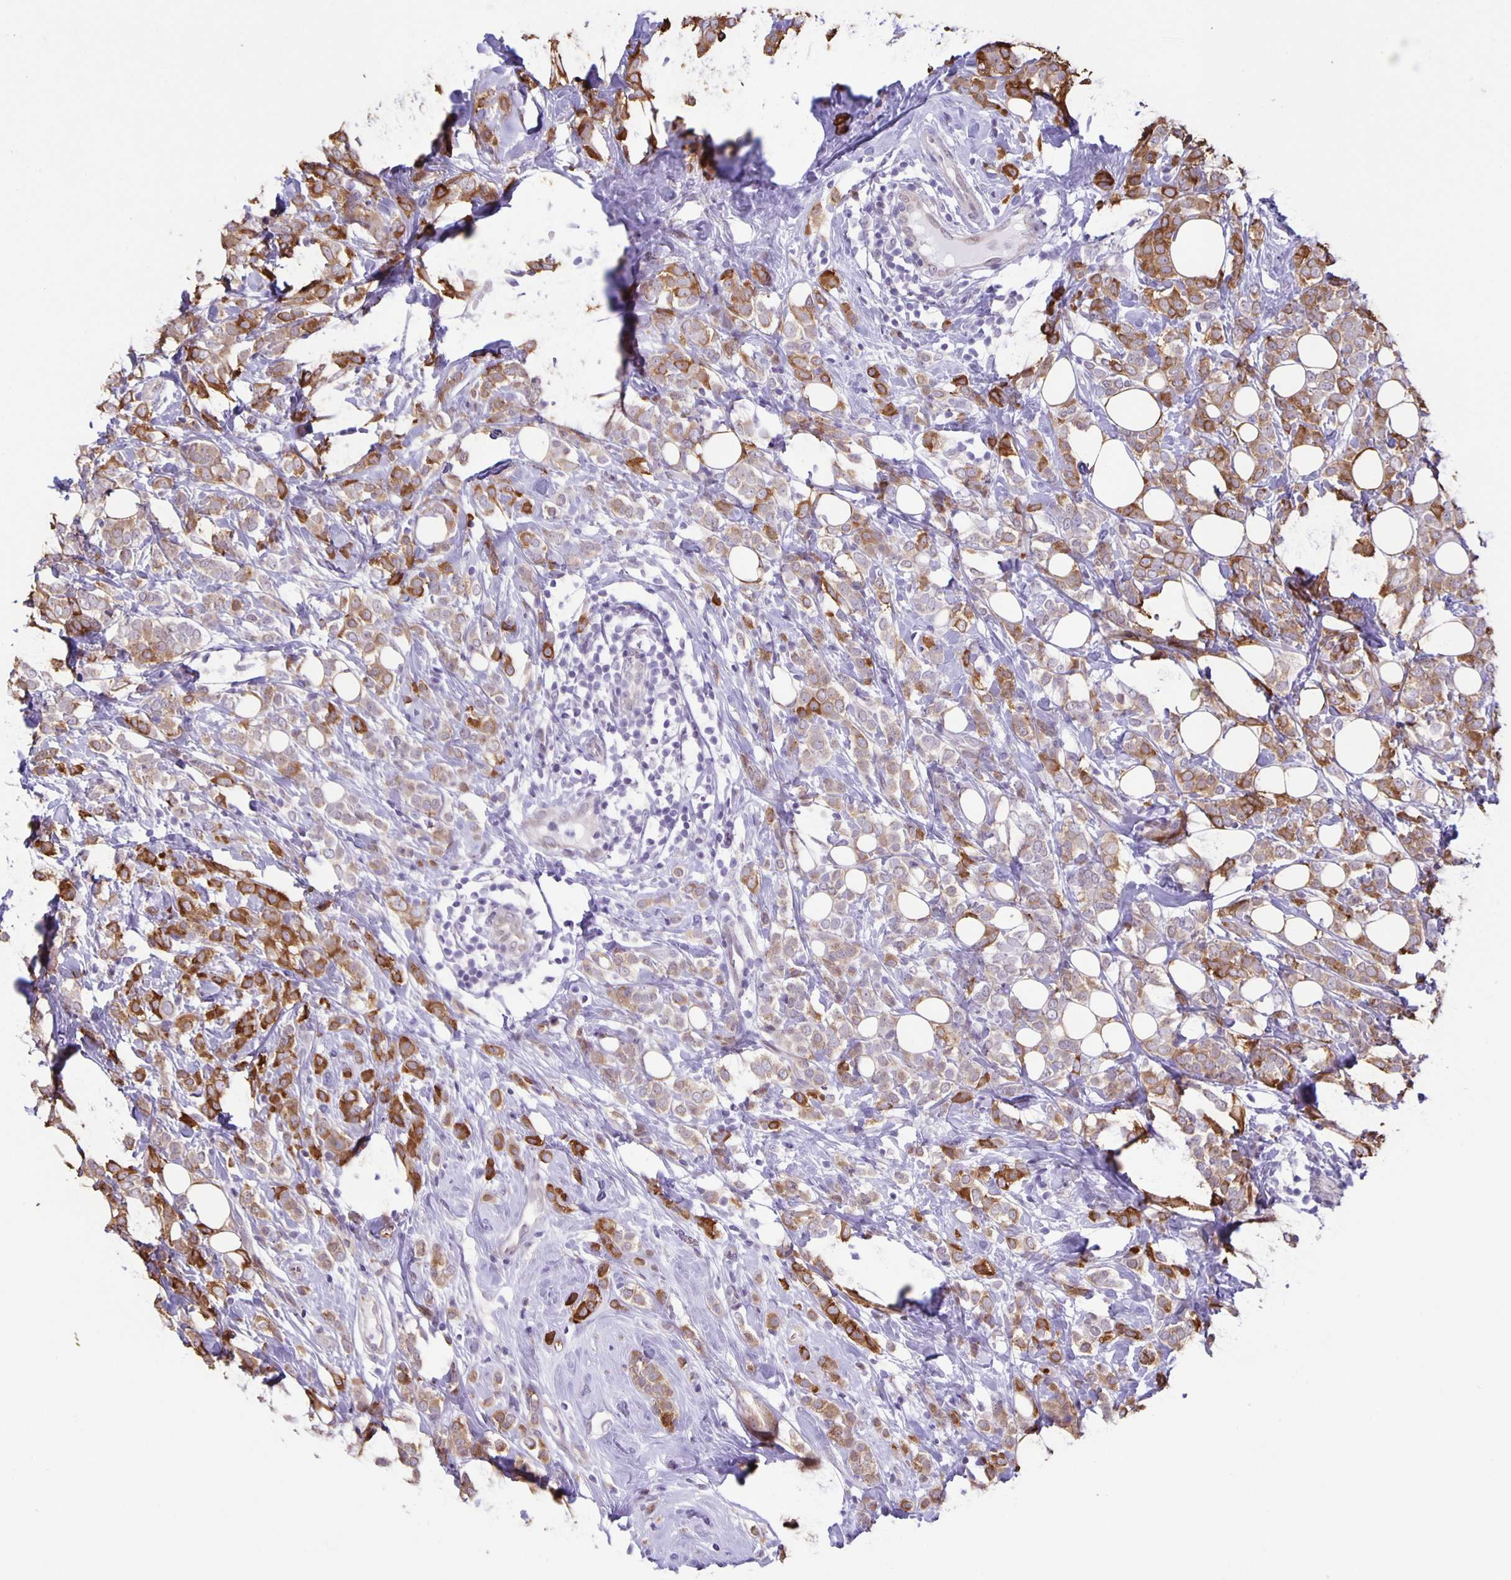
{"staining": {"intensity": "strong", "quantity": "25%-75%", "location": "cytoplasmic/membranous"}, "tissue": "breast cancer", "cell_type": "Tumor cells", "image_type": "cancer", "snomed": [{"axis": "morphology", "description": "Lobular carcinoma"}, {"axis": "topography", "description": "Breast"}], "caption": "This is an image of IHC staining of breast lobular carcinoma, which shows strong positivity in the cytoplasmic/membranous of tumor cells.", "gene": "MAPK12", "patient": {"sex": "female", "age": 49}}